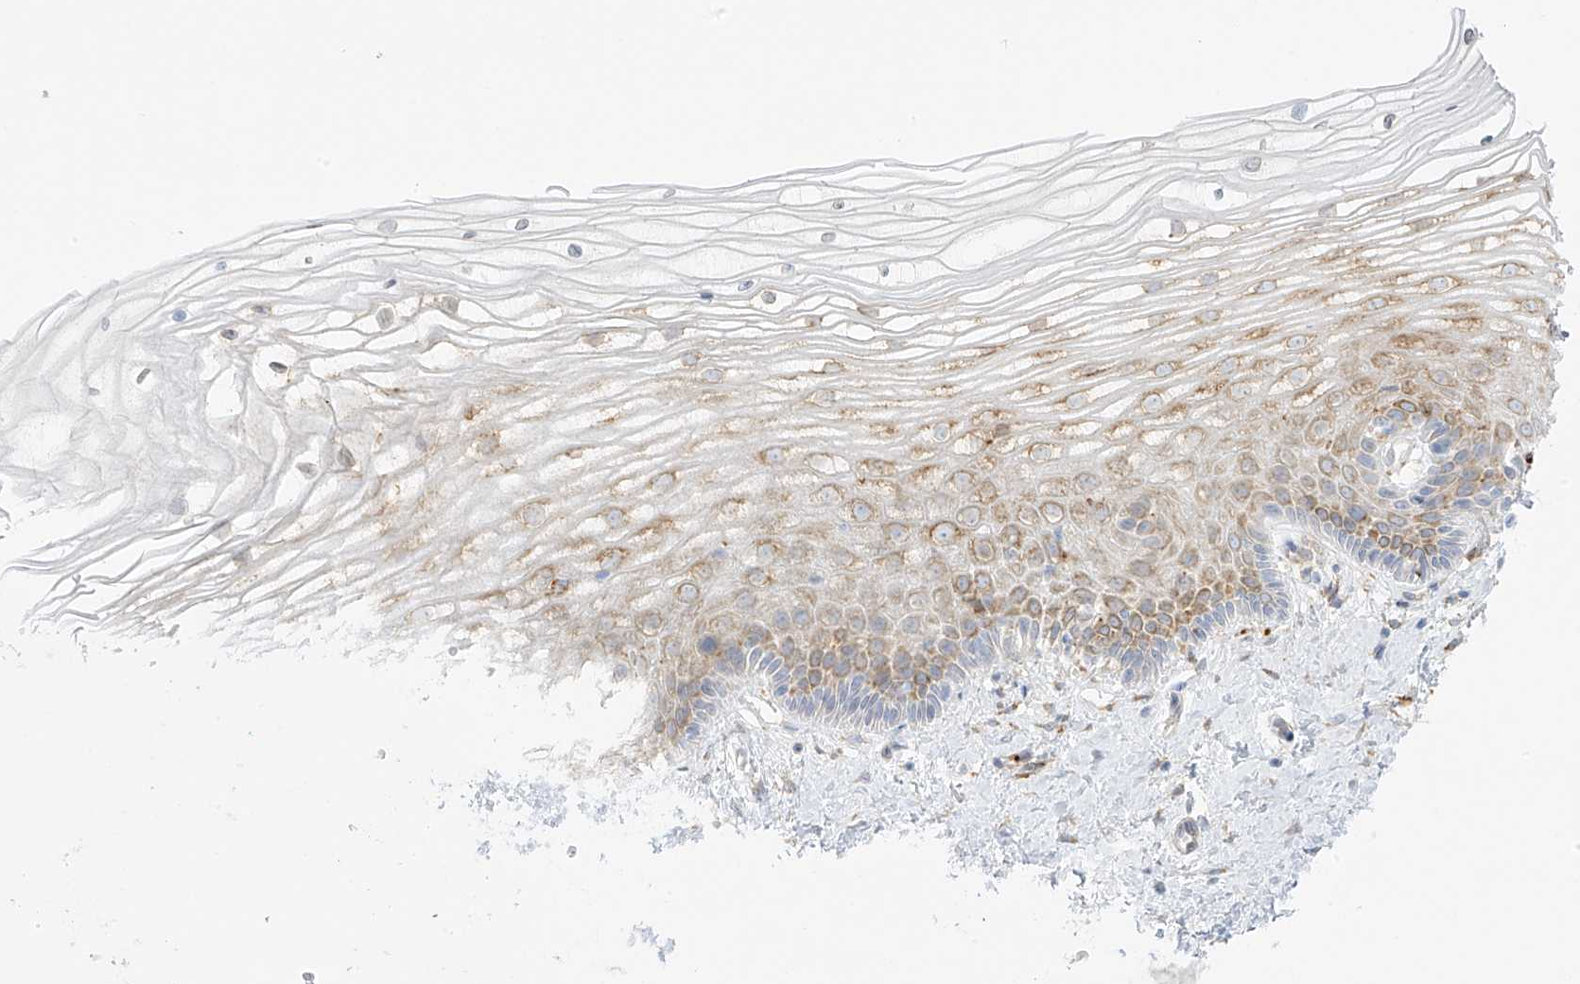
{"staining": {"intensity": "moderate", "quantity": "<25%", "location": "cytoplasmic/membranous"}, "tissue": "vagina", "cell_type": "Squamous epithelial cells", "image_type": "normal", "snomed": [{"axis": "morphology", "description": "Normal tissue, NOS"}, {"axis": "topography", "description": "Vagina"}, {"axis": "topography", "description": "Cervix"}], "caption": "Vagina stained with immunohistochemistry (IHC) displays moderate cytoplasmic/membranous staining in about <25% of squamous epithelial cells. Immunohistochemistry (ihc) stains the protein of interest in brown and the nuclei are stained blue.", "gene": "LRRC59", "patient": {"sex": "female", "age": 40}}